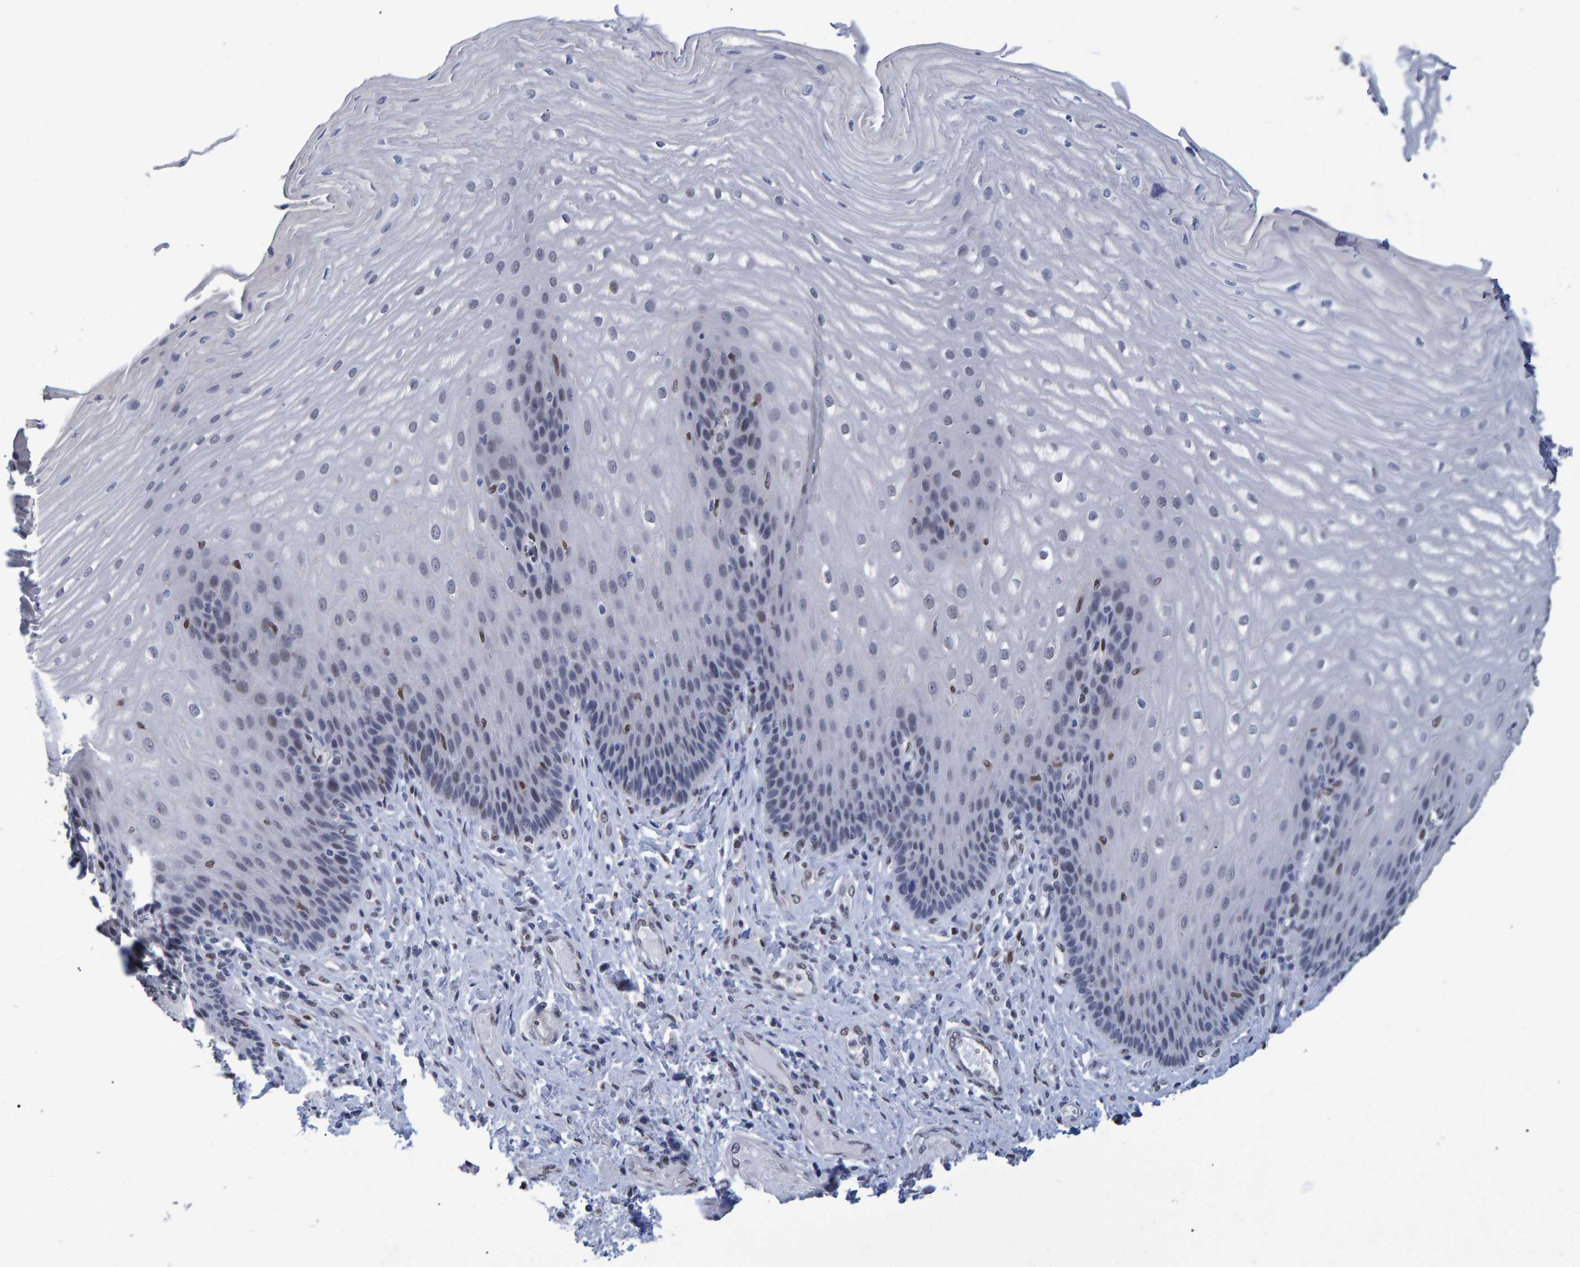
{"staining": {"intensity": "weak", "quantity": "<25%", "location": "nuclear"}, "tissue": "esophagus", "cell_type": "Squamous epithelial cells", "image_type": "normal", "snomed": [{"axis": "morphology", "description": "Normal tissue, NOS"}, {"axis": "topography", "description": "Esophagus"}], "caption": "Photomicrograph shows no protein expression in squamous epithelial cells of unremarkable esophagus.", "gene": "QKI", "patient": {"sex": "male", "age": 54}}